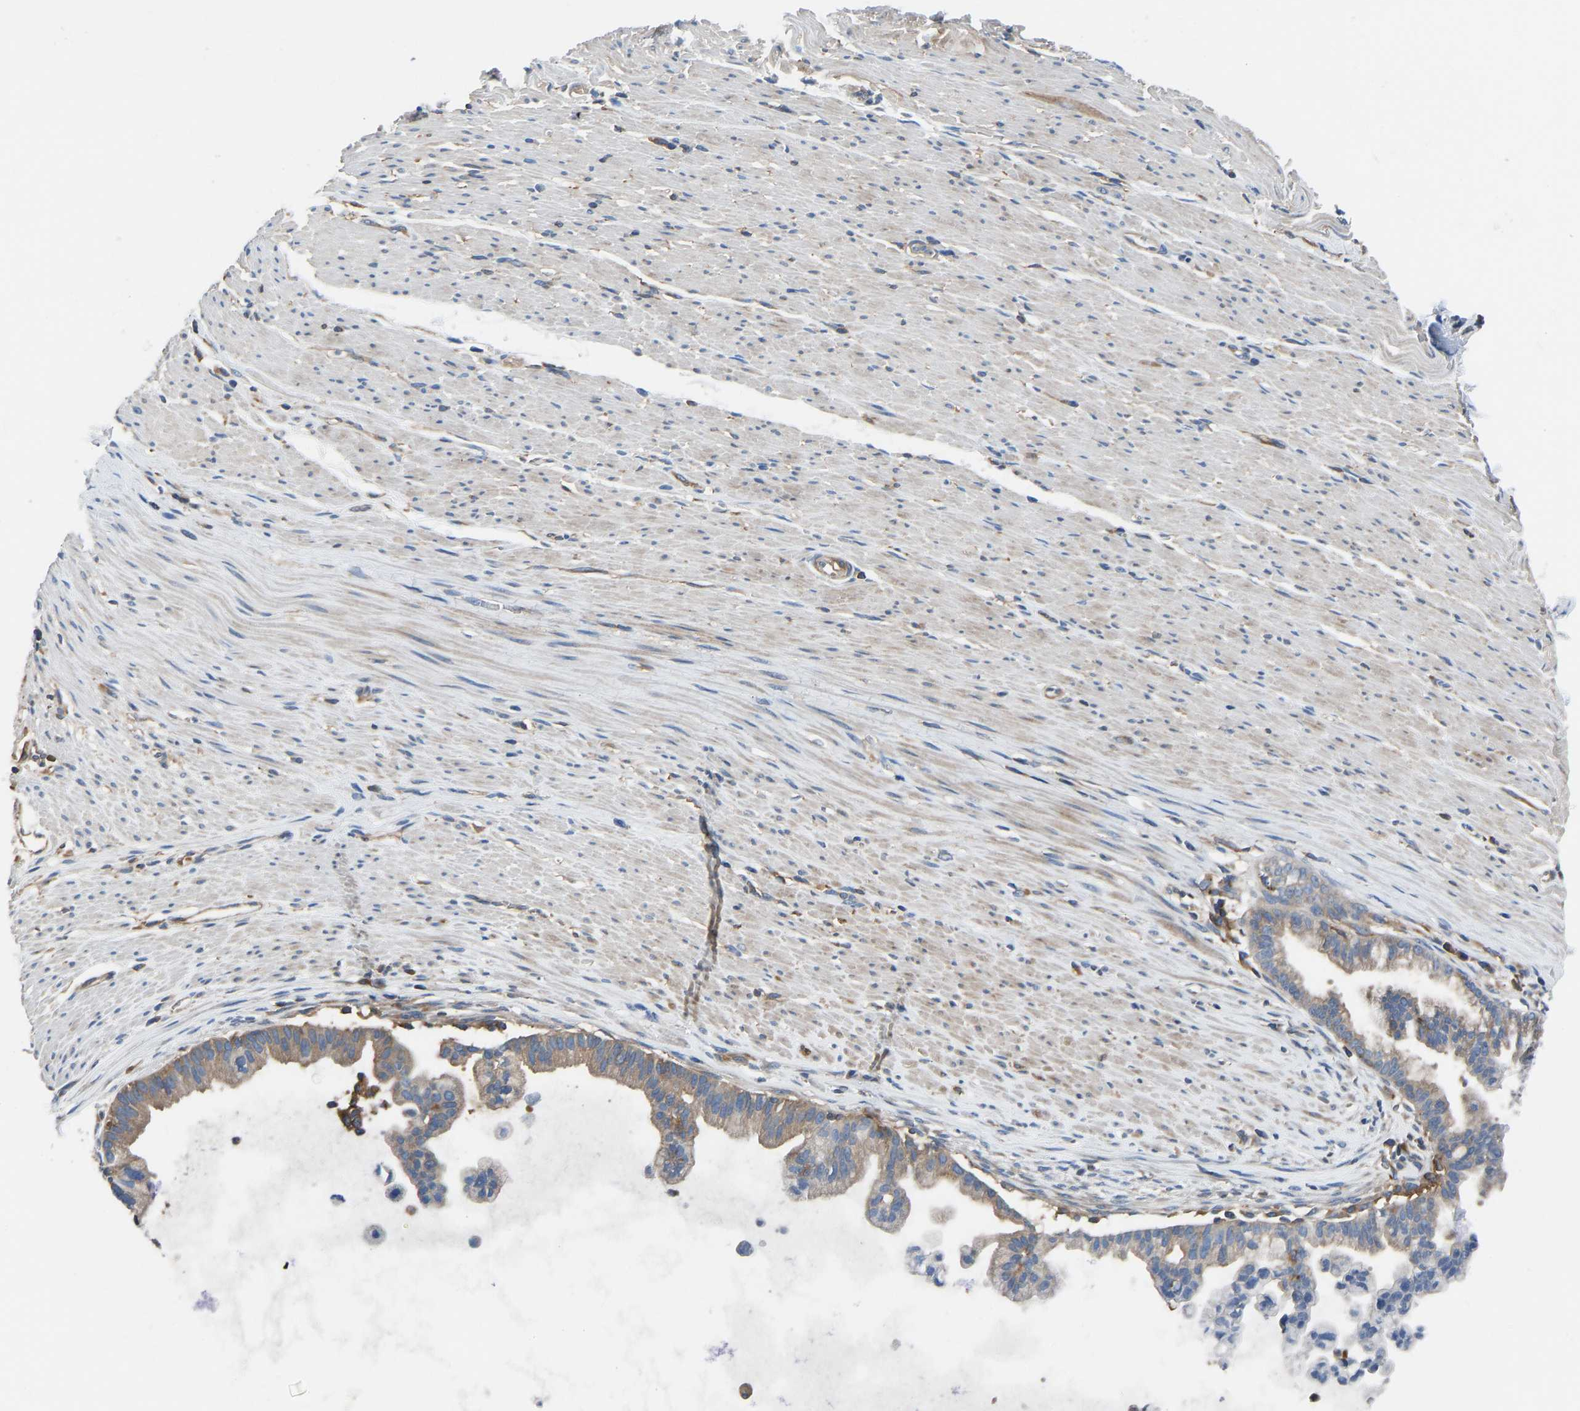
{"staining": {"intensity": "weak", "quantity": ">75%", "location": "cytoplasmic/membranous"}, "tissue": "pancreatic cancer", "cell_type": "Tumor cells", "image_type": "cancer", "snomed": [{"axis": "morphology", "description": "Adenocarcinoma, NOS"}, {"axis": "topography", "description": "Pancreas"}], "caption": "Immunohistochemical staining of human pancreatic cancer (adenocarcinoma) exhibits low levels of weak cytoplasmic/membranous protein expression in about >75% of tumor cells.", "gene": "PRKAR1A", "patient": {"sex": "male", "age": 69}}